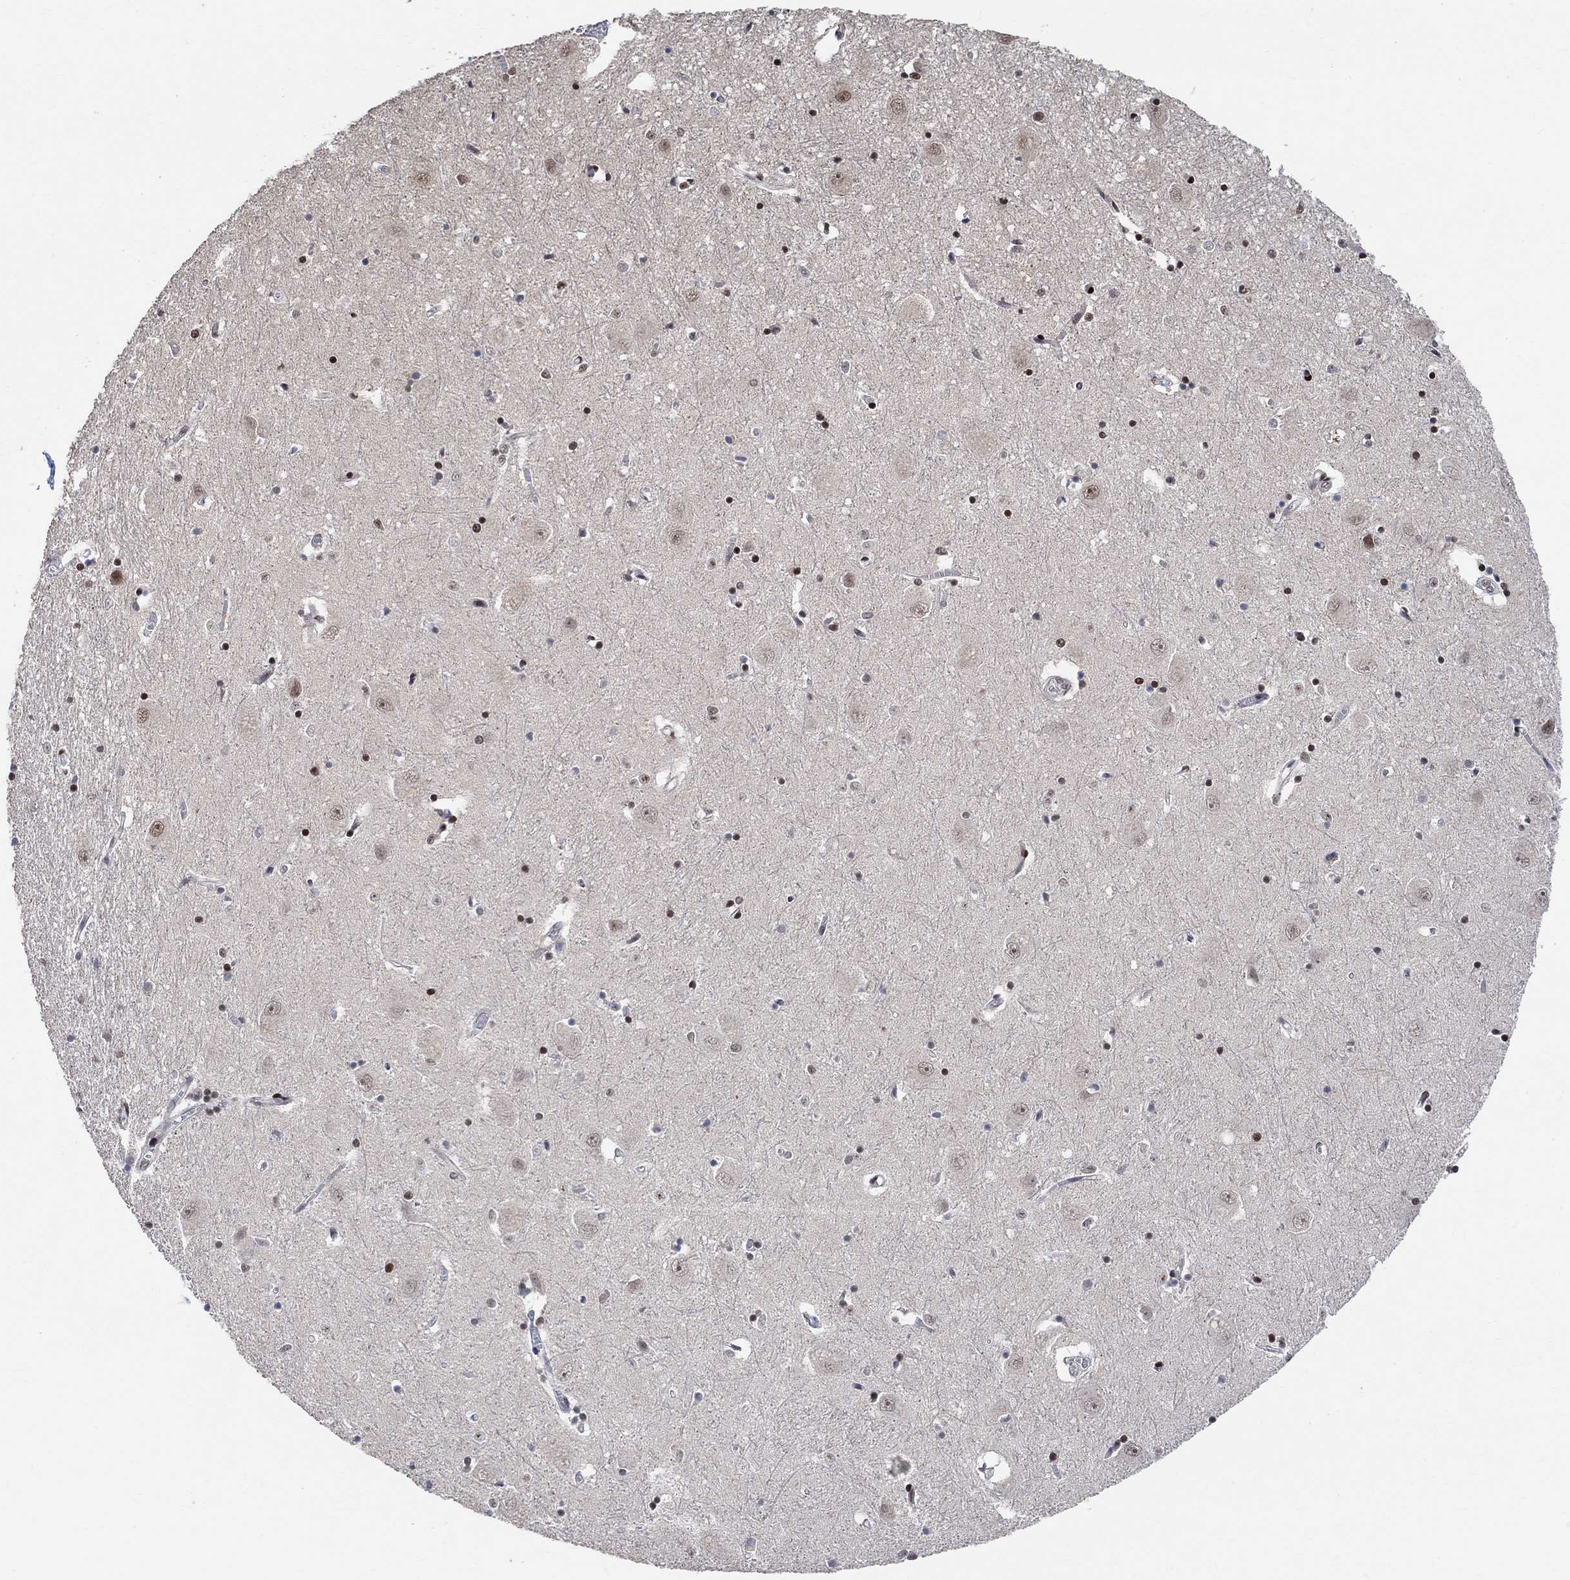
{"staining": {"intensity": "strong", "quantity": "<25%", "location": "nuclear"}, "tissue": "caudate", "cell_type": "Glial cells", "image_type": "normal", "snomed": [{"axis": "morphology", "description": "Normal tissue, NOS"}, {"axis": "topography", "description": "Lateral ventricle wall"}], "caption": "A high-resolution micrograph shows immunohistochemistry staining of normal caudate, which reveals strong nuclear positivity in about <25% of glial cells.", "gene": "E4F1", "patient": {"sex": "male", "age": 54}}